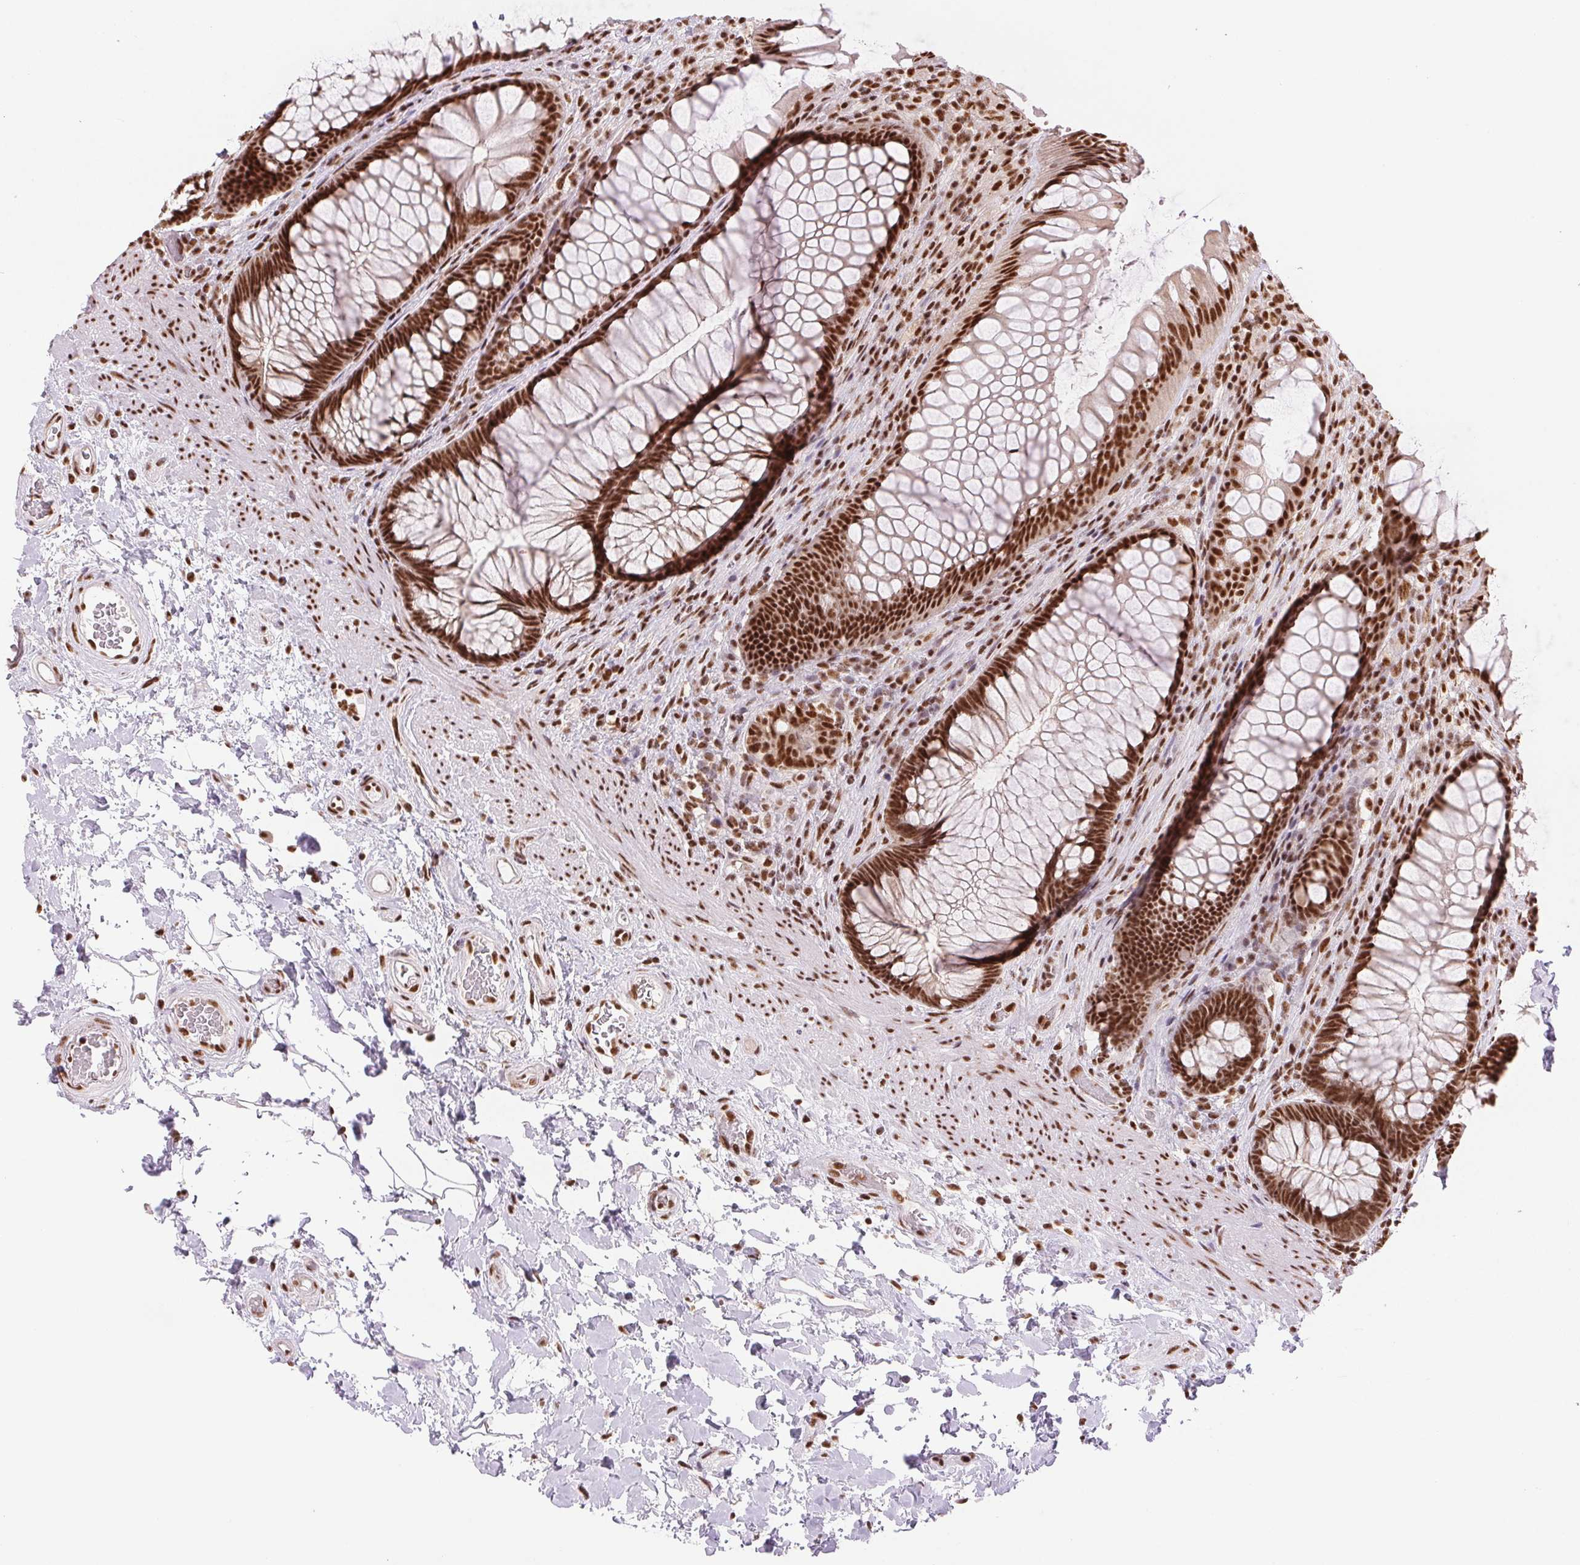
{"staining": {"intensity": "strong", "quantity": ">75%", "location": "nuclear"}, "tissue": "rectum", "cell_type": "Glandular cells", "image_type": "normal", "snomed": [{"axis": "morphology", "description": "Normal tissue, NOS"}, {"axis": "topography", "description": "Smooth muscle"}, {"axis": "topography", "description": "Rectum"}], "caption": "Rectum stained for a protein (brown) demonstrates strong nuclear positive positivity in about >75% of glandular cells.", "gene": "IK", "patient": {"sex": "male", "age": 53}}